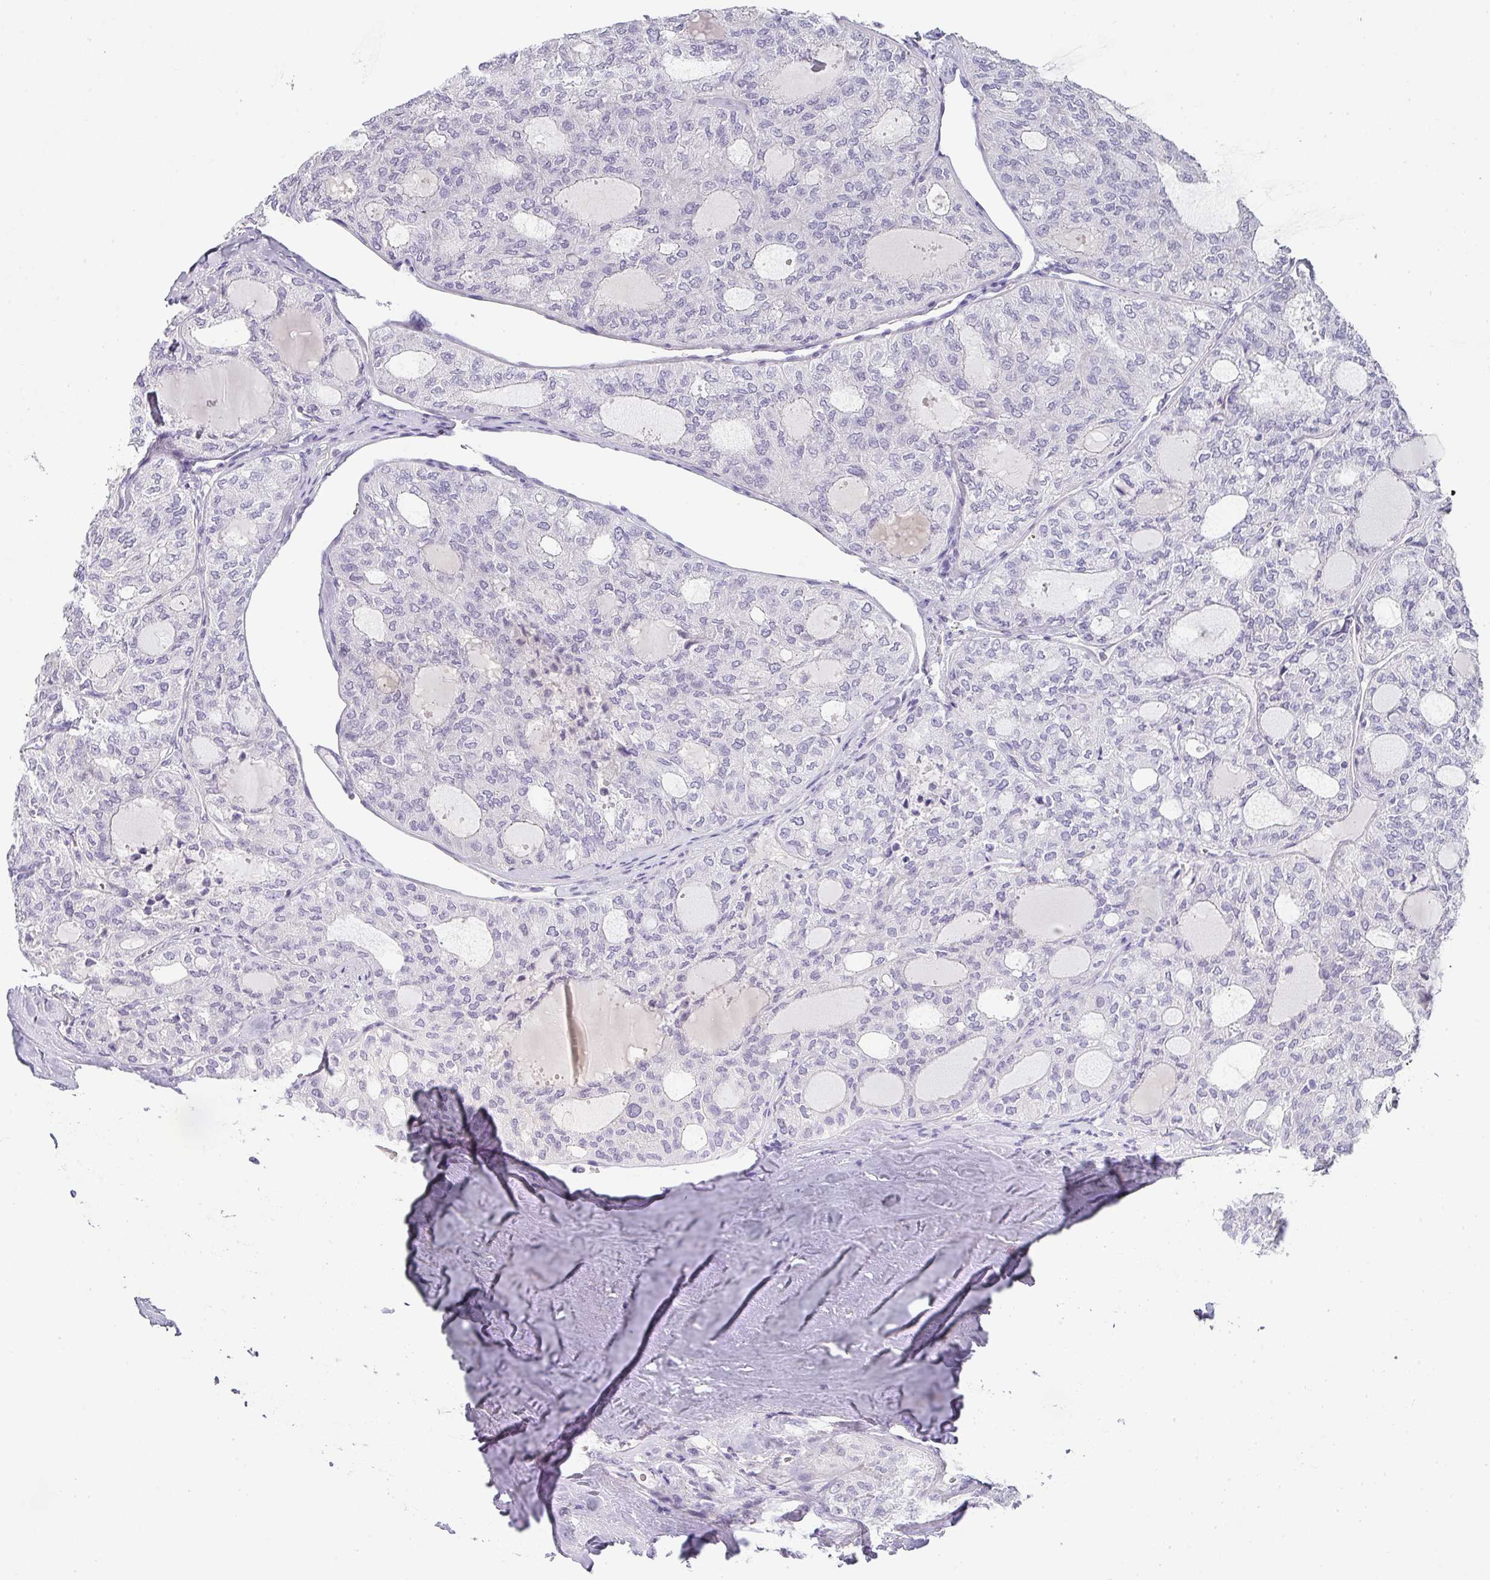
{"staining": {"intensity": "negative", "quantity": "none", "location": "none"}, "tissue": "thyroid cancer", "cell_type": "Tumor cells", "image_type": "cancer", "snomed": [{"axis": "morphology", "description": "Follicular adenoma carcinoma, NOS"}, {"axis": "topography", "description": "Thyroid gland"}], "caption": "A high-resolution histopathology image shows IHC staining of thyroid cancer, which shows no significant staining in tumor cells.", "gene": "BTLA", "patient": {"sex": "male", "age": 75}}